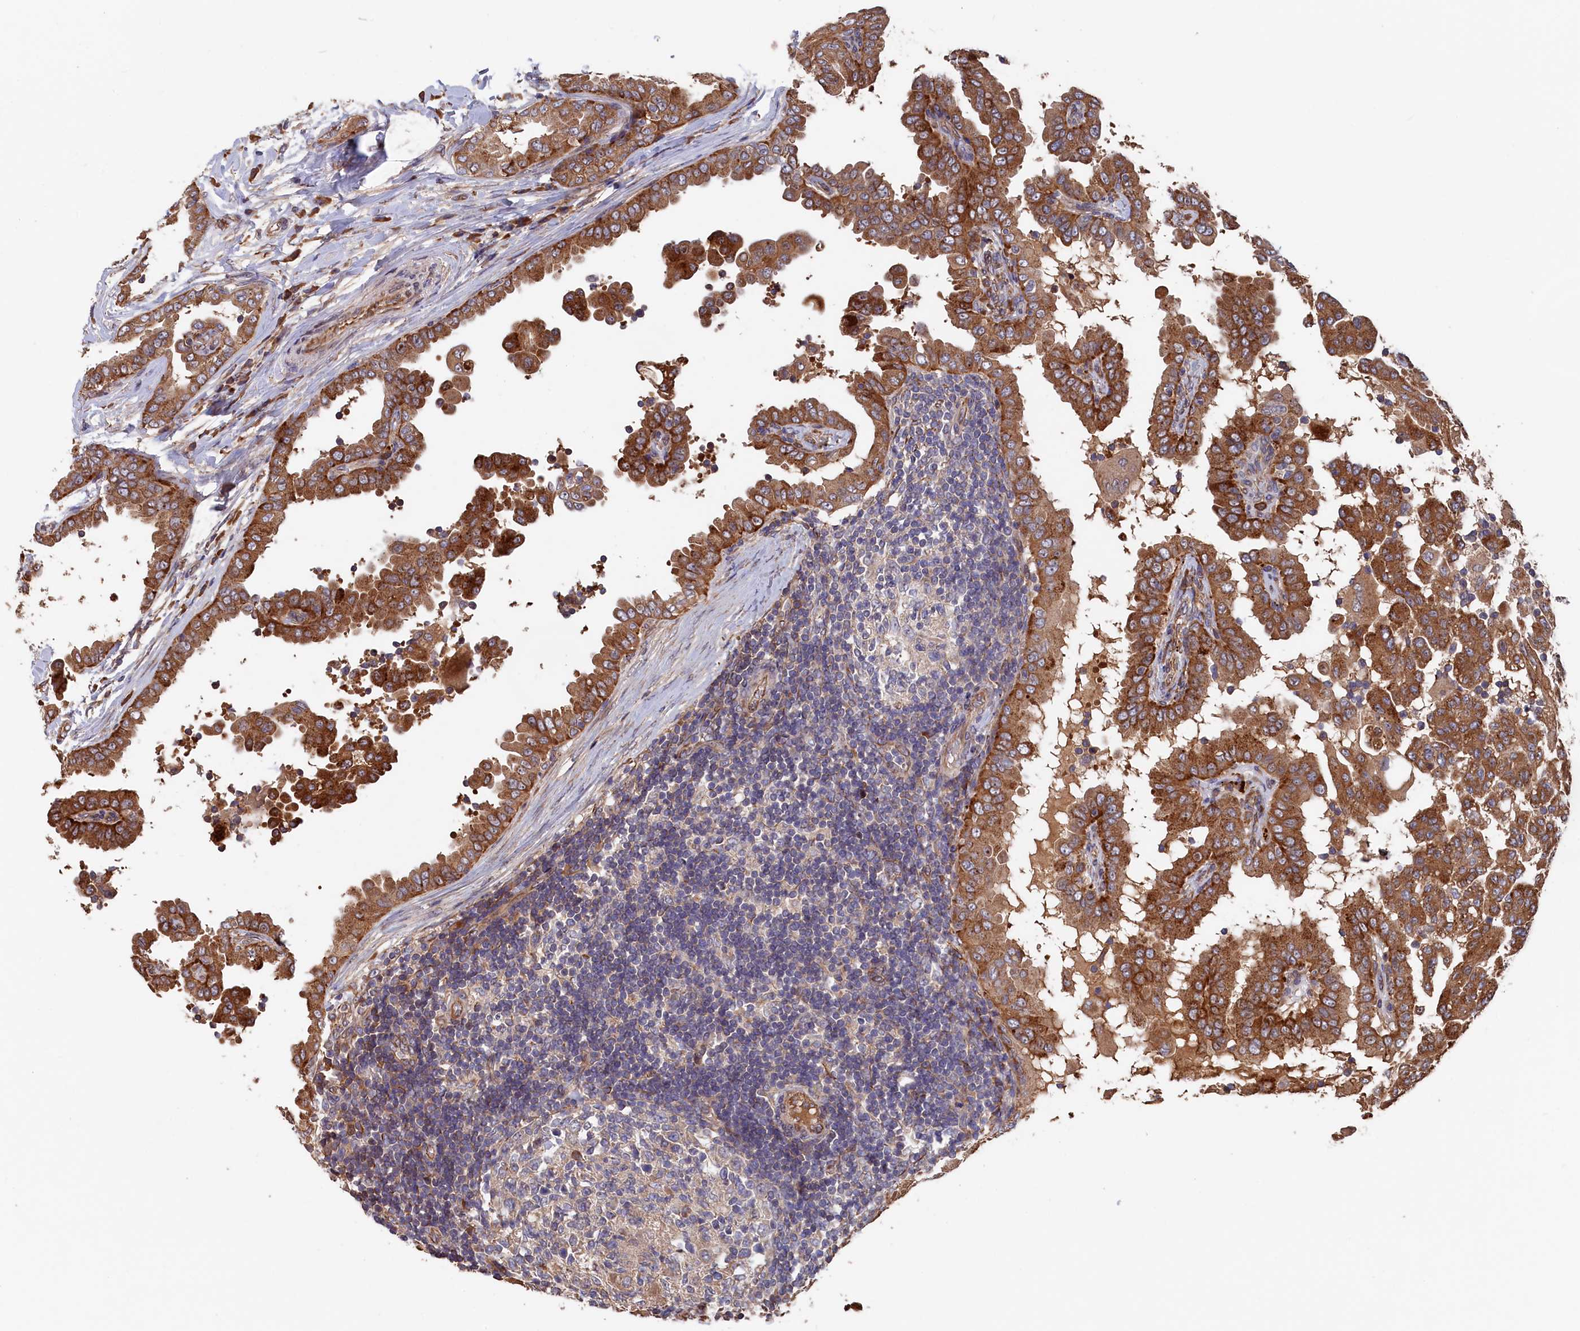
{"staining": {"intensity": "moderate", "quantity": ">75%", "location": "cytoplasmic/membranous"}, "tissue": "thyroid cancer", "cell_type": "Tumor cells", "image_type": "cancer", "snomed": [{"axis": "morphology", "description": "Papillary adenocarcinoma, NOS"}, {"axis": "topography", "description": "Thyroid gland"}], "caption": "Immunohistochemistry (IHC) (DAB) staining of papillary adenocarcinoma (thyroid) exhibits moderate cytoplasmic/membranous protein staining in approximately >75% of tumor cells.", "gene": "GREB1L", "patient": {"sex": "male", "age": 33}}